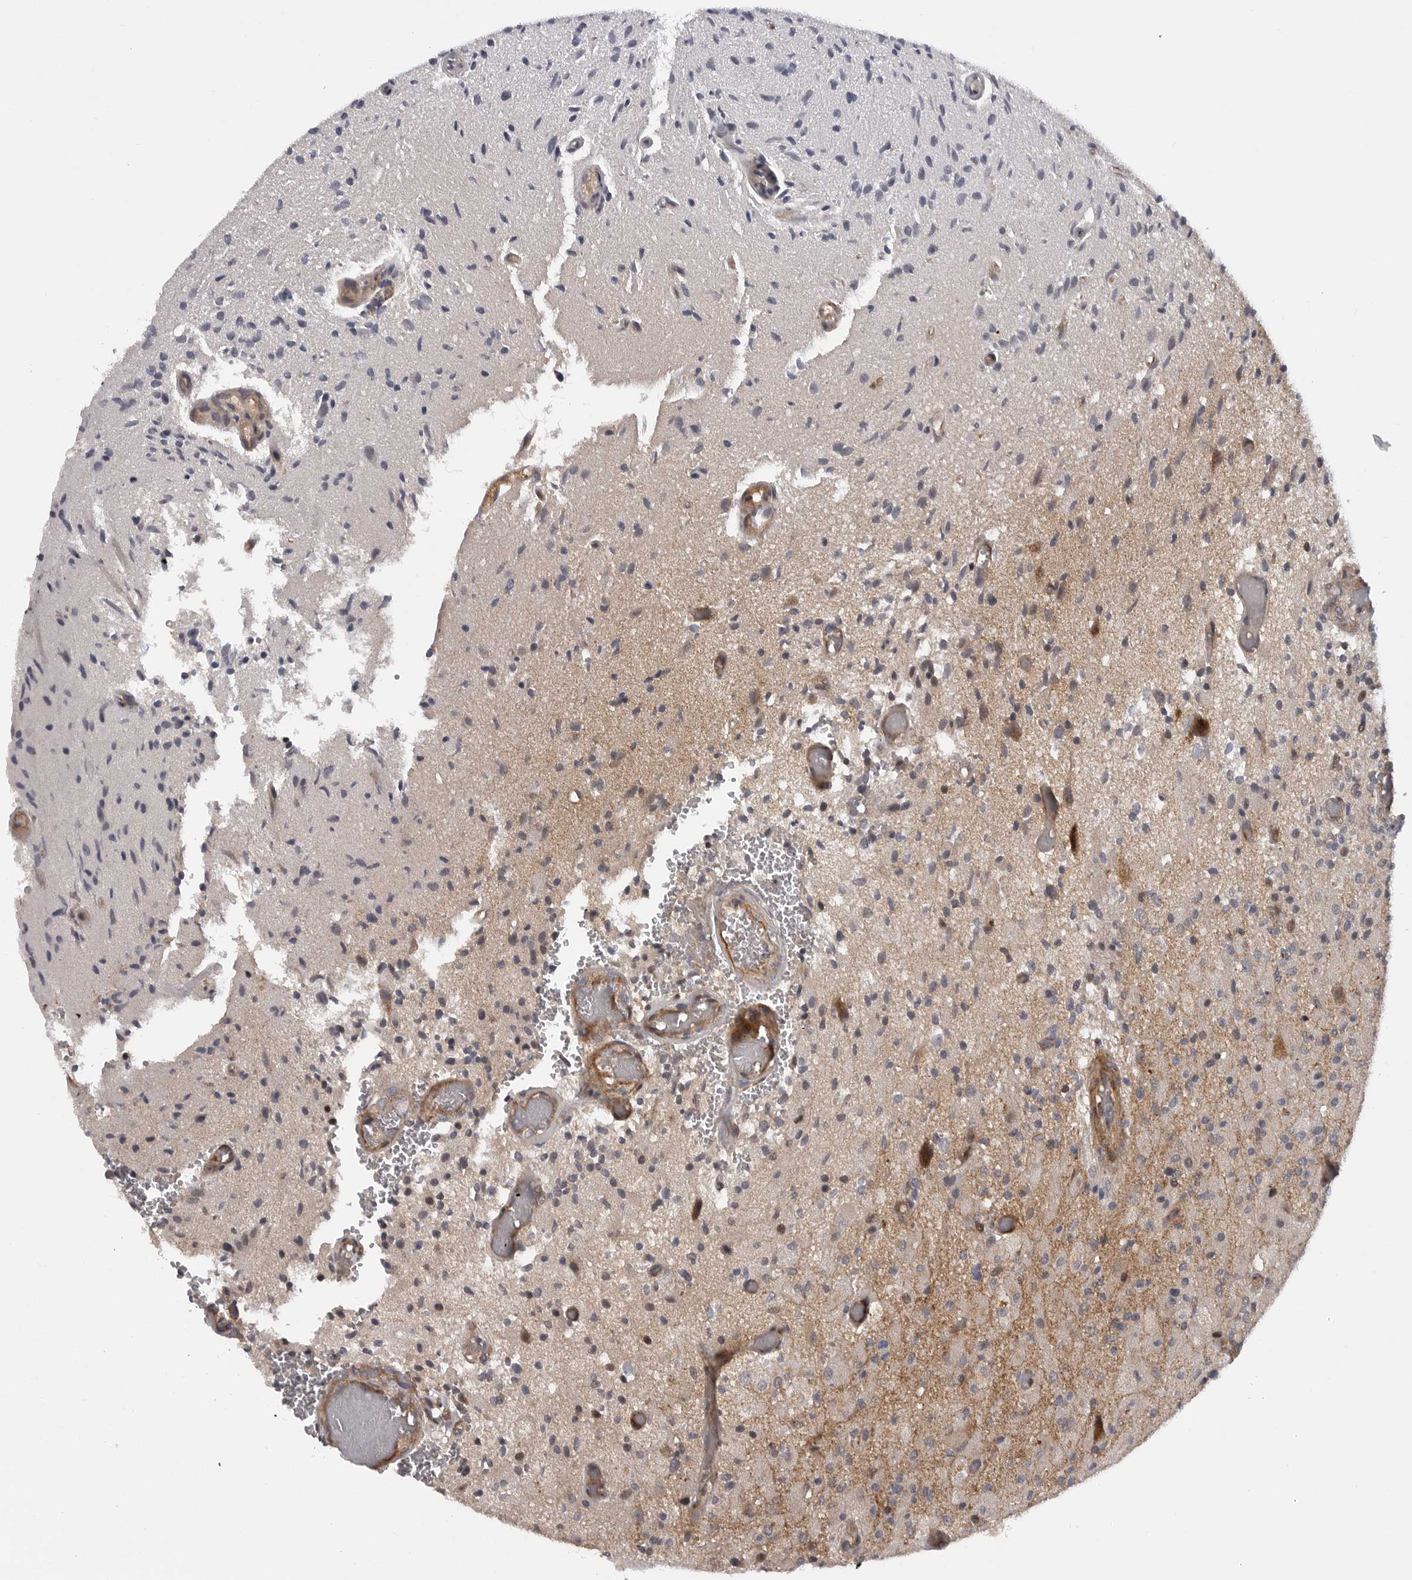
{"staining": {"intensity": "weak", "quantity": "<25%", "location": "cytoplasmic/membranous"}, "tissue": "glioma", "cell_type": "Tumor cells", "image_type": "cancer", "snomed": [{"axis": "morphology", "description": "Normal tissue, NOS"}, {"axis": "morphology", "description": "Glioma, malignant, High grade"}, {"axis": "topography", "description": "Cerebral cortex"}], "caption": "Human glioma stained for a protein using IHC demonstrates no staining in tumor cells.", "gene": "TMPRSS11F", "patient": {"sex": "male", "age": 77}}